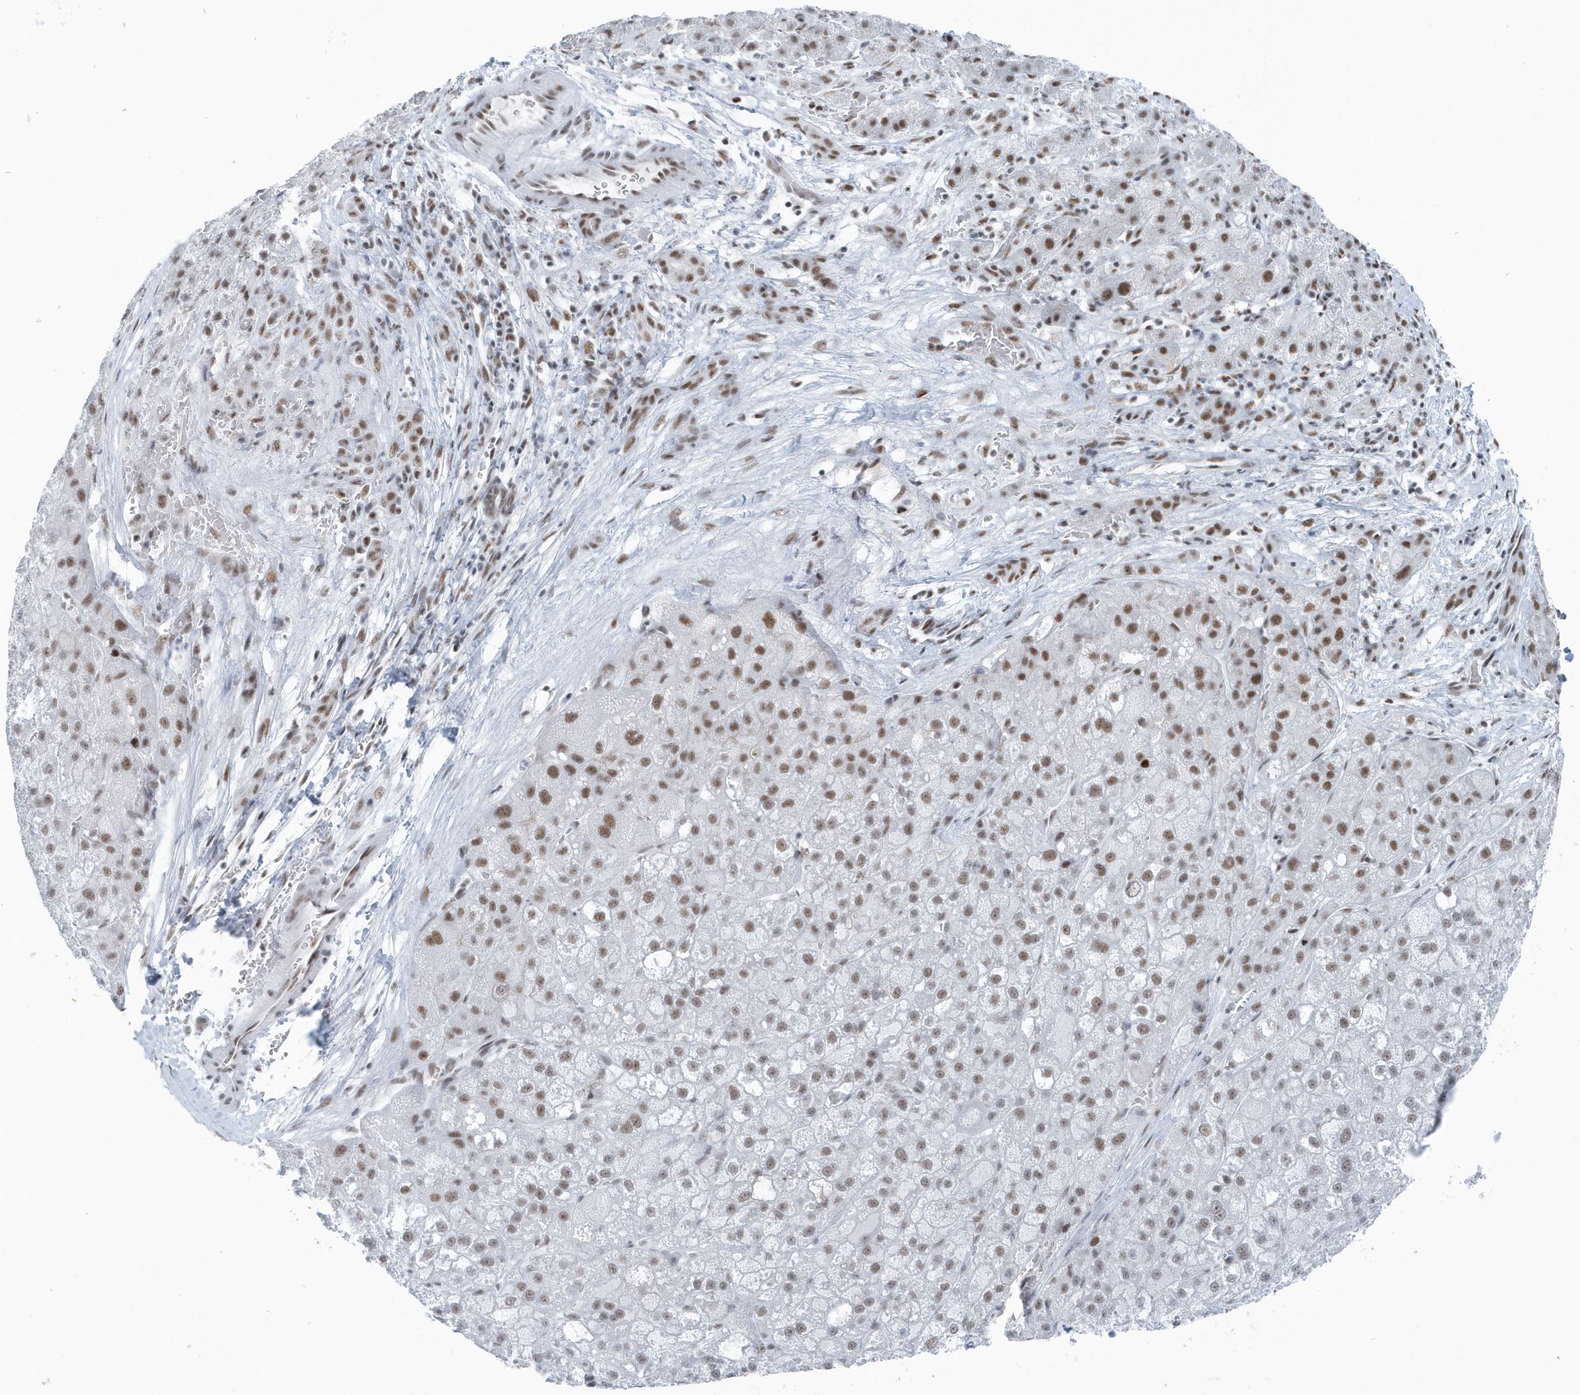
{"staining": {"intensity": "moderate", "quantity": "25%-75%", "location": "nuclear"}, "tissue": "liver cancer", "cell_type": "Tumor cells", "image_type": "cancer", "snomed": [{"axis": "morphology", "description": "Carcinoma, Hepatocellular, NOS"}, {"axis": "topography", "description": "Liver"}], "caption": "About 25%-75% of tumor cells in liver hepatocellular carcinoma display moderate nuclear protein staining as visualized by brown immunohistochemical staining.", "gene": "FIP1L1", "patient": {"sex": "male", "age": 57}}